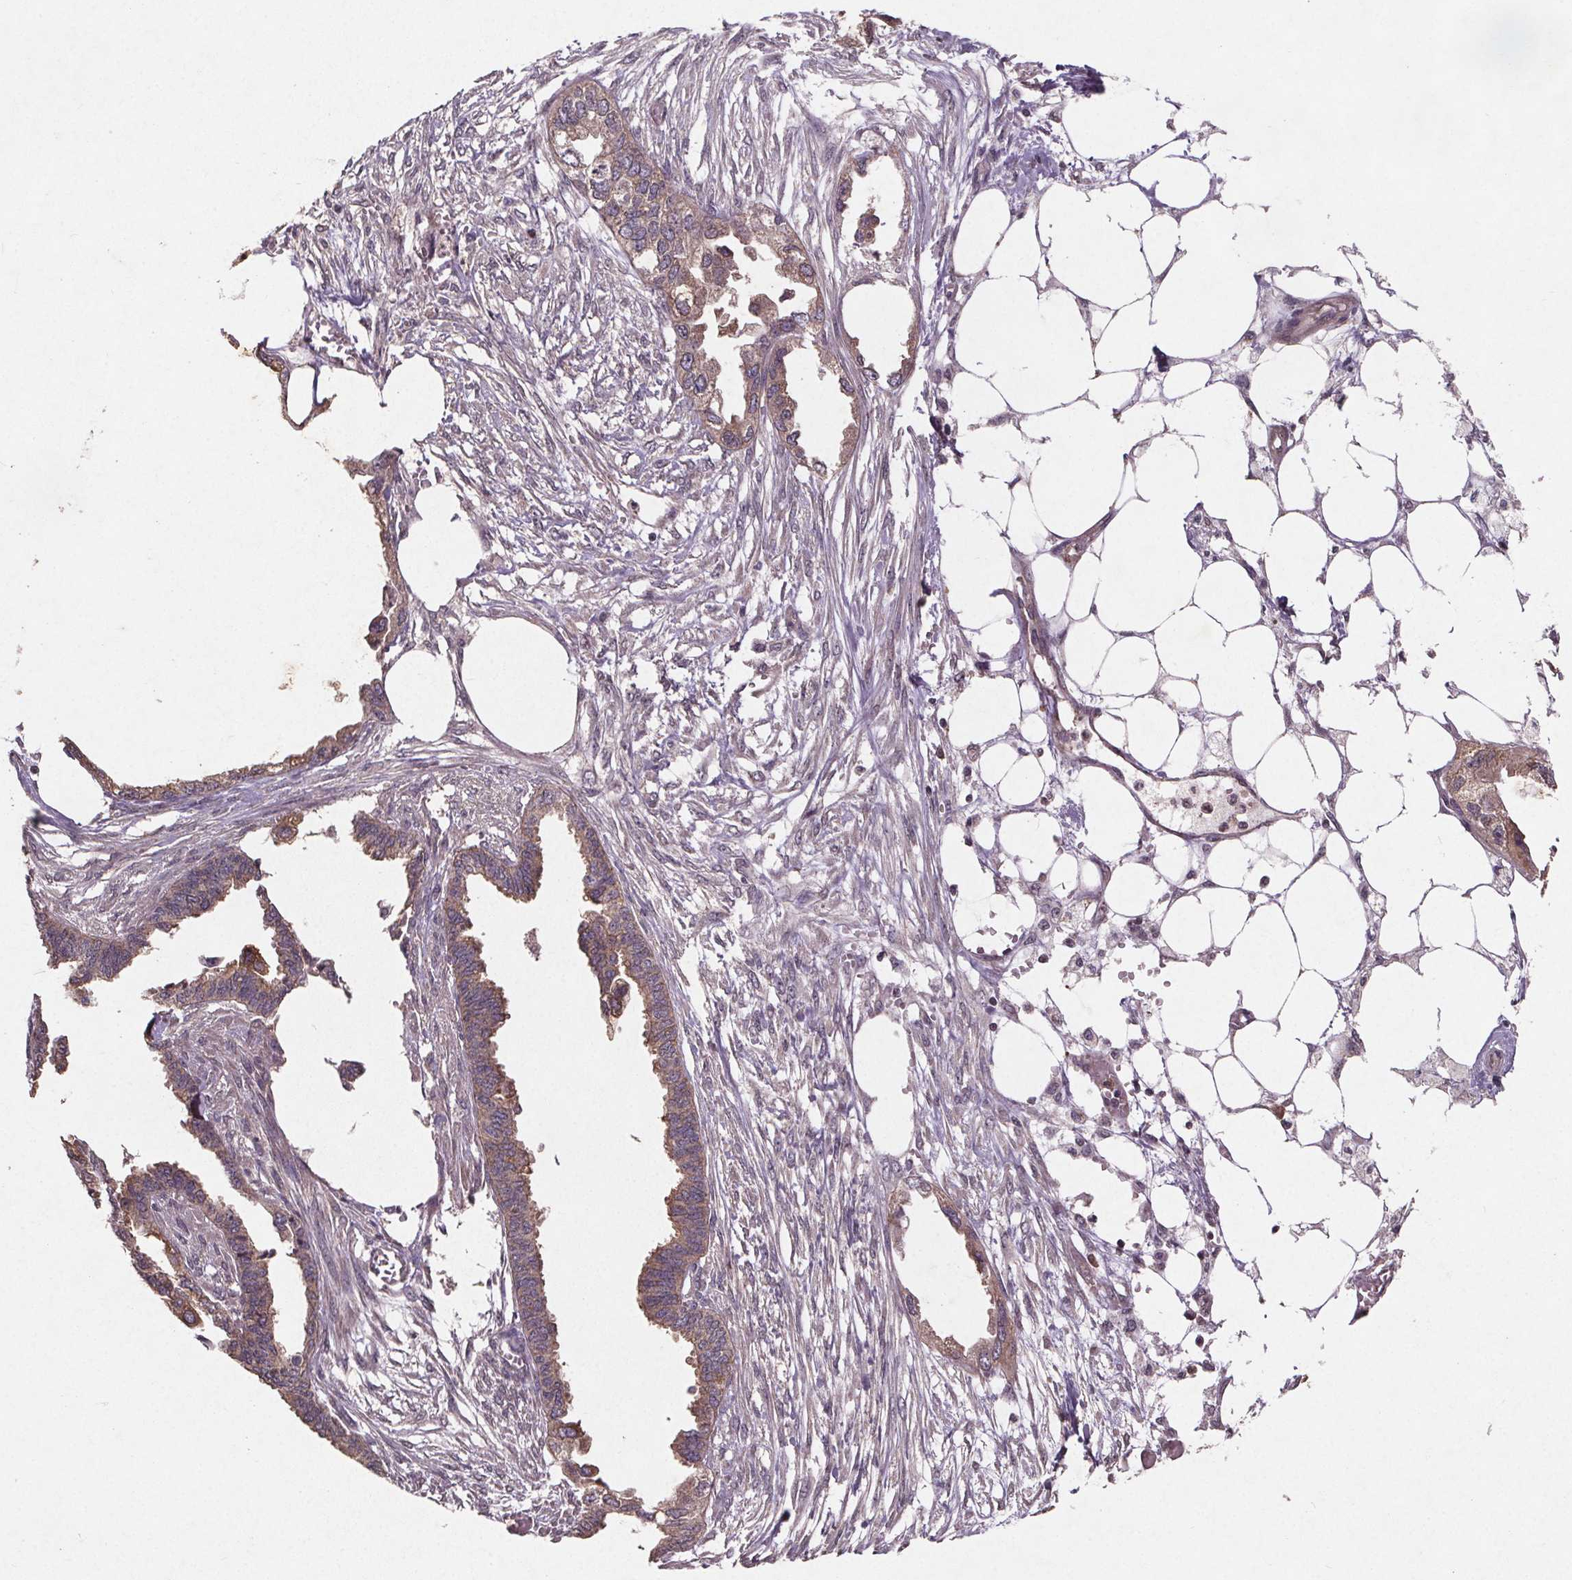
{"staining": {"intensity": "weak", "quantity": "25%-75%", "location": "cytoplasmic/membranous"}, "tissue": "endometrial cancer", "cell_type": "Tumor cells", "image_type": "cancer", "snomed": [{"axis": "morphology", "description": "Adenocarcinoma, NOS"}, {"axis": "morphology", "description": "Adenocarcinoma, metastatic, NOS"}, {"axis": "topography", "description": "Adipose tissue"}, {"axis": "topography", "description": "Endometrium"}], "caption": "Immunohistochemistry (IHC) (DAB (3,3'-diaminobenzidine)) staining of adenocarcinoma (endometrial) exhibits weak cytoplasmic/membranous protein staining in approximately 25%-75% of tumor cells. (DAB = brown stain, brightfield microscopy at high magnification).", "gene": "STRN3", "patient": {"sex": "female", "age": 67}}